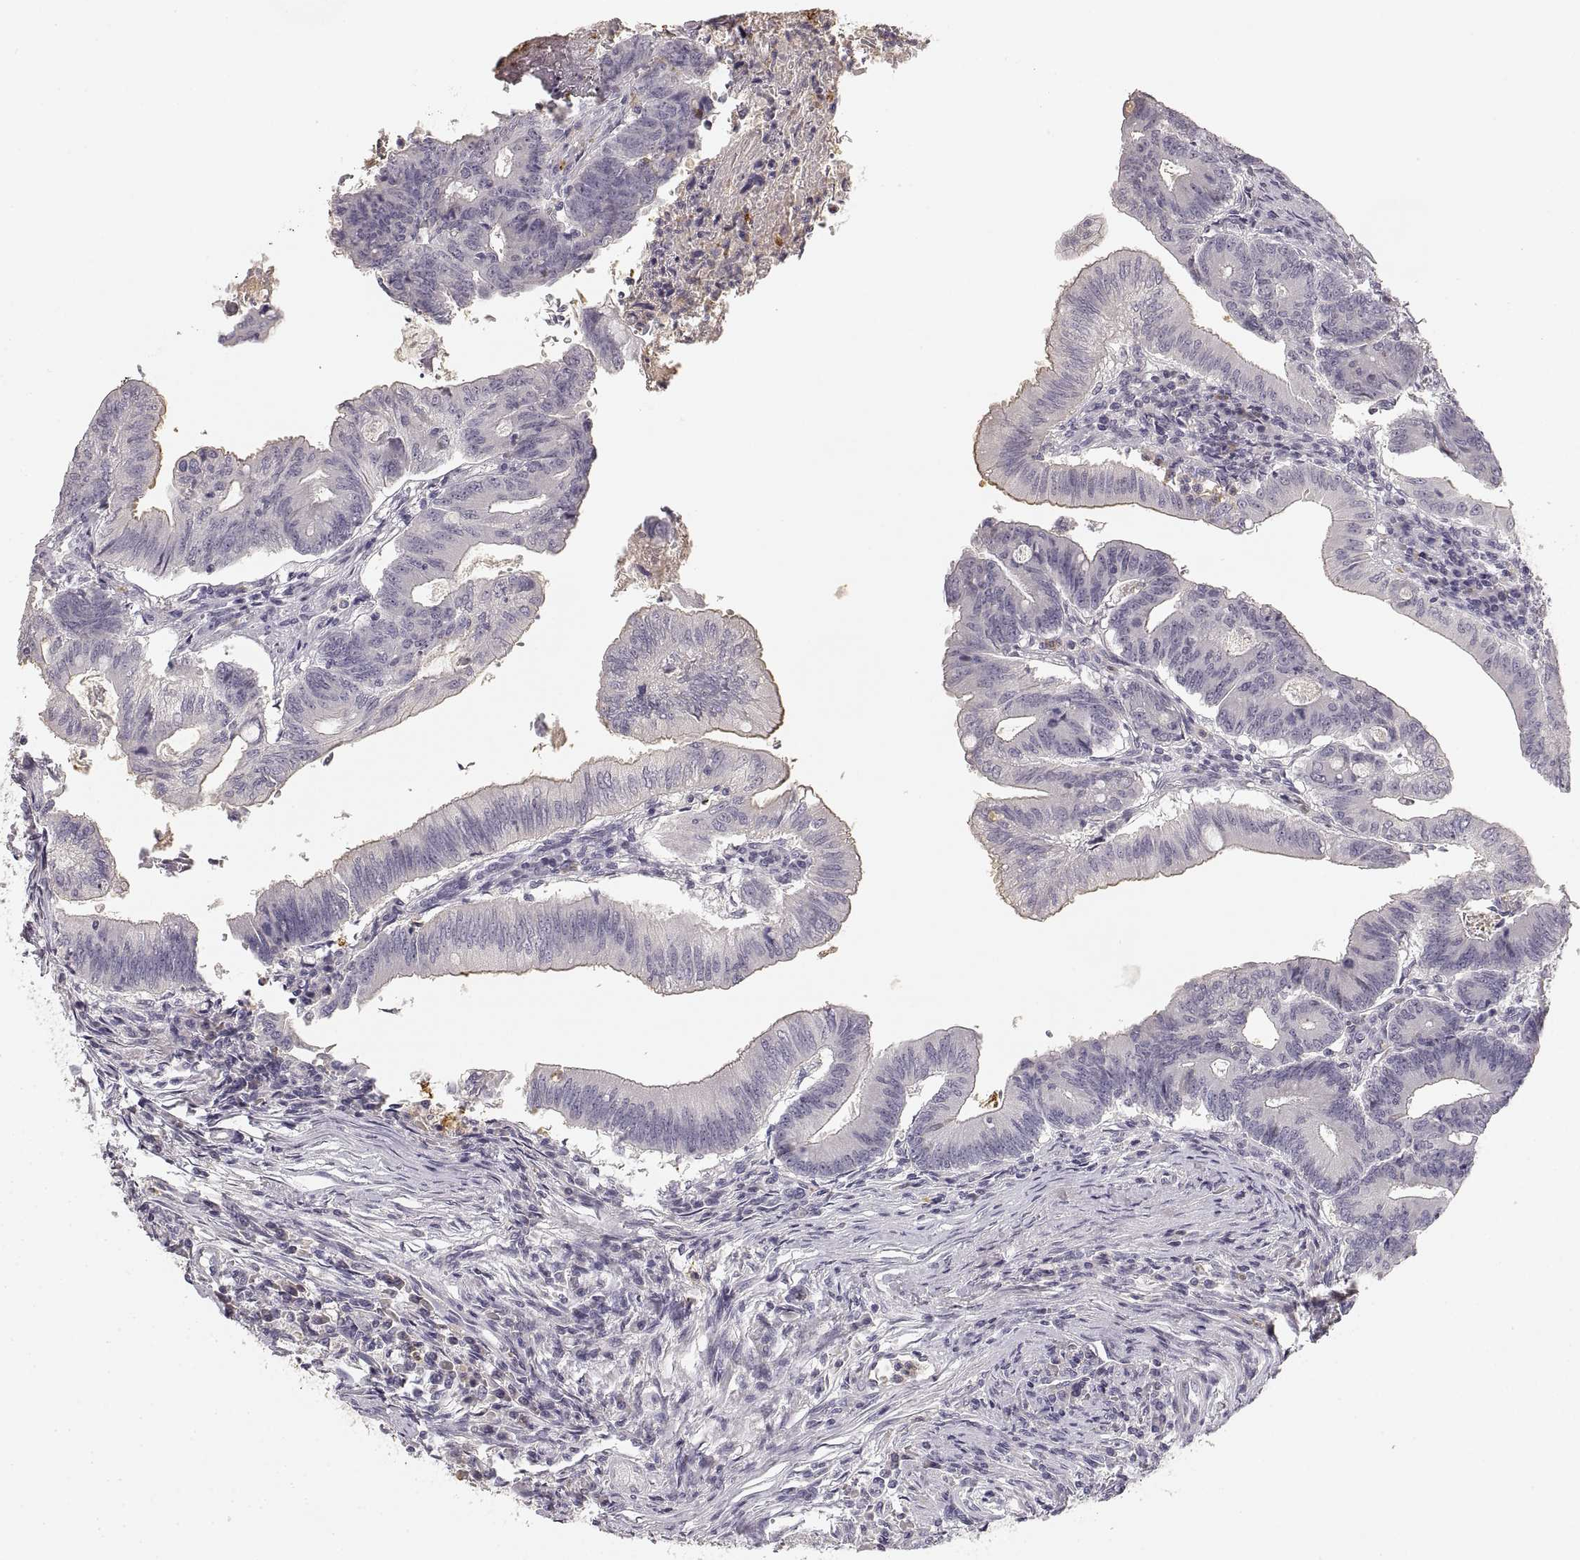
{"staining": {"intensity": "negative", "quantity": "none", "location": "none"}, "tissue": "colorectal cancer", "cell_type": "Tumor cells", "image_type": "cancer", "snomed": [{"axis": "morphology", "description": "Adenocarcinoma, NOS"}, {"axis": "topography", "description": "Colon"}], "caption": "Tumor cells are negative for protein expression in human adenocarcinoma (colorectal).", "gene": "RUNDC3A", "patient": {"sex": "female", "age": 70}}